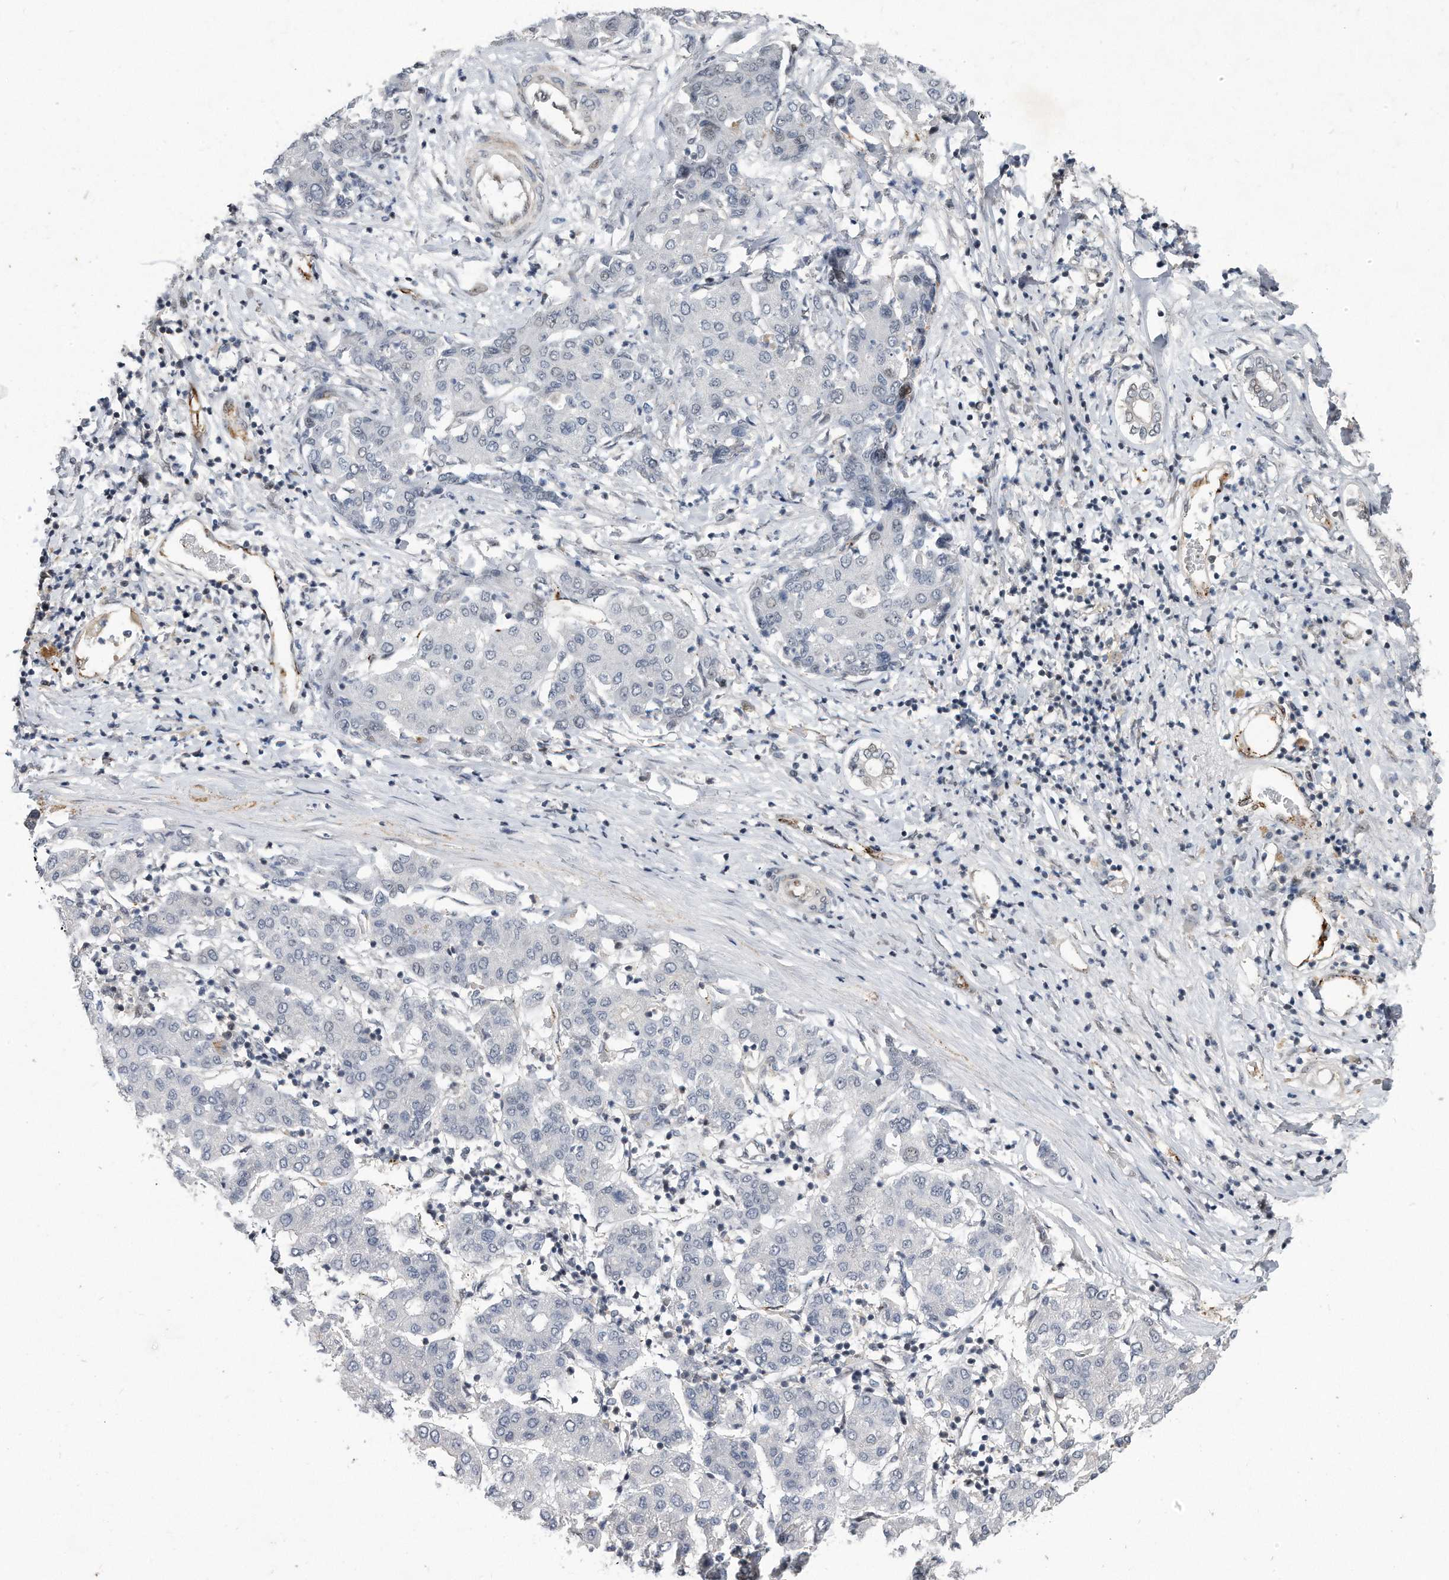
{"staining": {"intensity": "negative", "quantity": "none", "location": "none"}, "tissue": "liver cancer", "cell_type": "Tumor cells", "image_type": "cancer", "snomed": [{"axis": "morphology", "description": "Carcinoma, Hepatocellular, NOS"}, {"axis": "topography", "description": "Liver"}], "caption": "Hepatocellular carcinoma (liver) was stained to show a protein in brown. There is no significant positivity in tumor cells.", "gene": "PGBD2", "patient": {"sex": "male", "age": 65}}